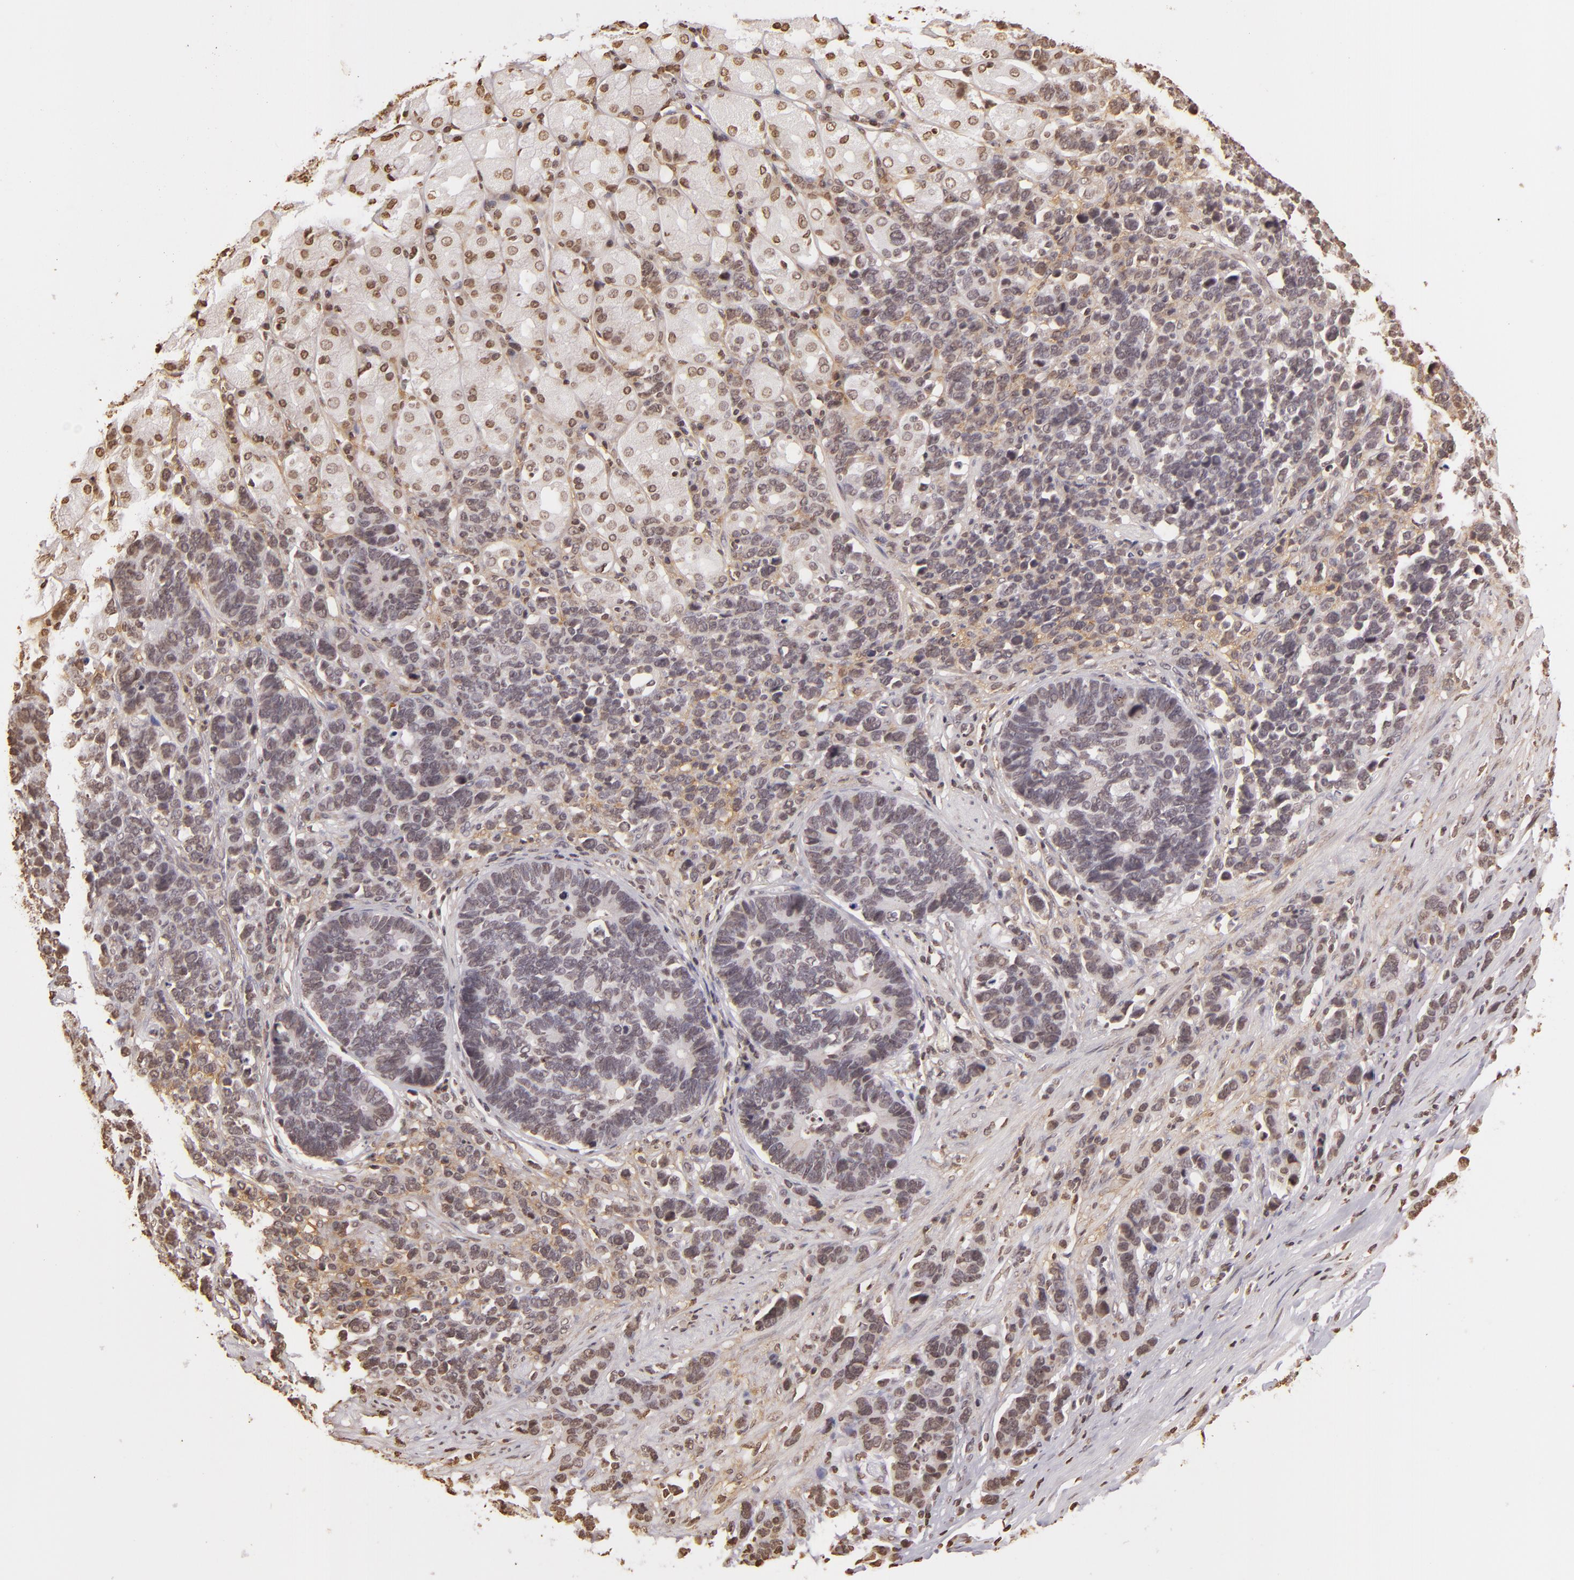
{"staining": {"intensity": "weak", "quantity": "<25%", "location": "nuclear"}, "tissue": "stomach cancer", "cell_type": "Tumor cells", "image_type": "cancer", "snomed": [{"axis": "morphology", "description": "Adenocarcinoma, NOS"}, {"axis": "topography", "description": "Stomach, upper"}], "caption": "Histopathology image shows no protein positivity in tumor cells of adenocarcinoma (stomach) tissue.", "gene": "THRB", "patient": {"sex": "male", "age": 71}}